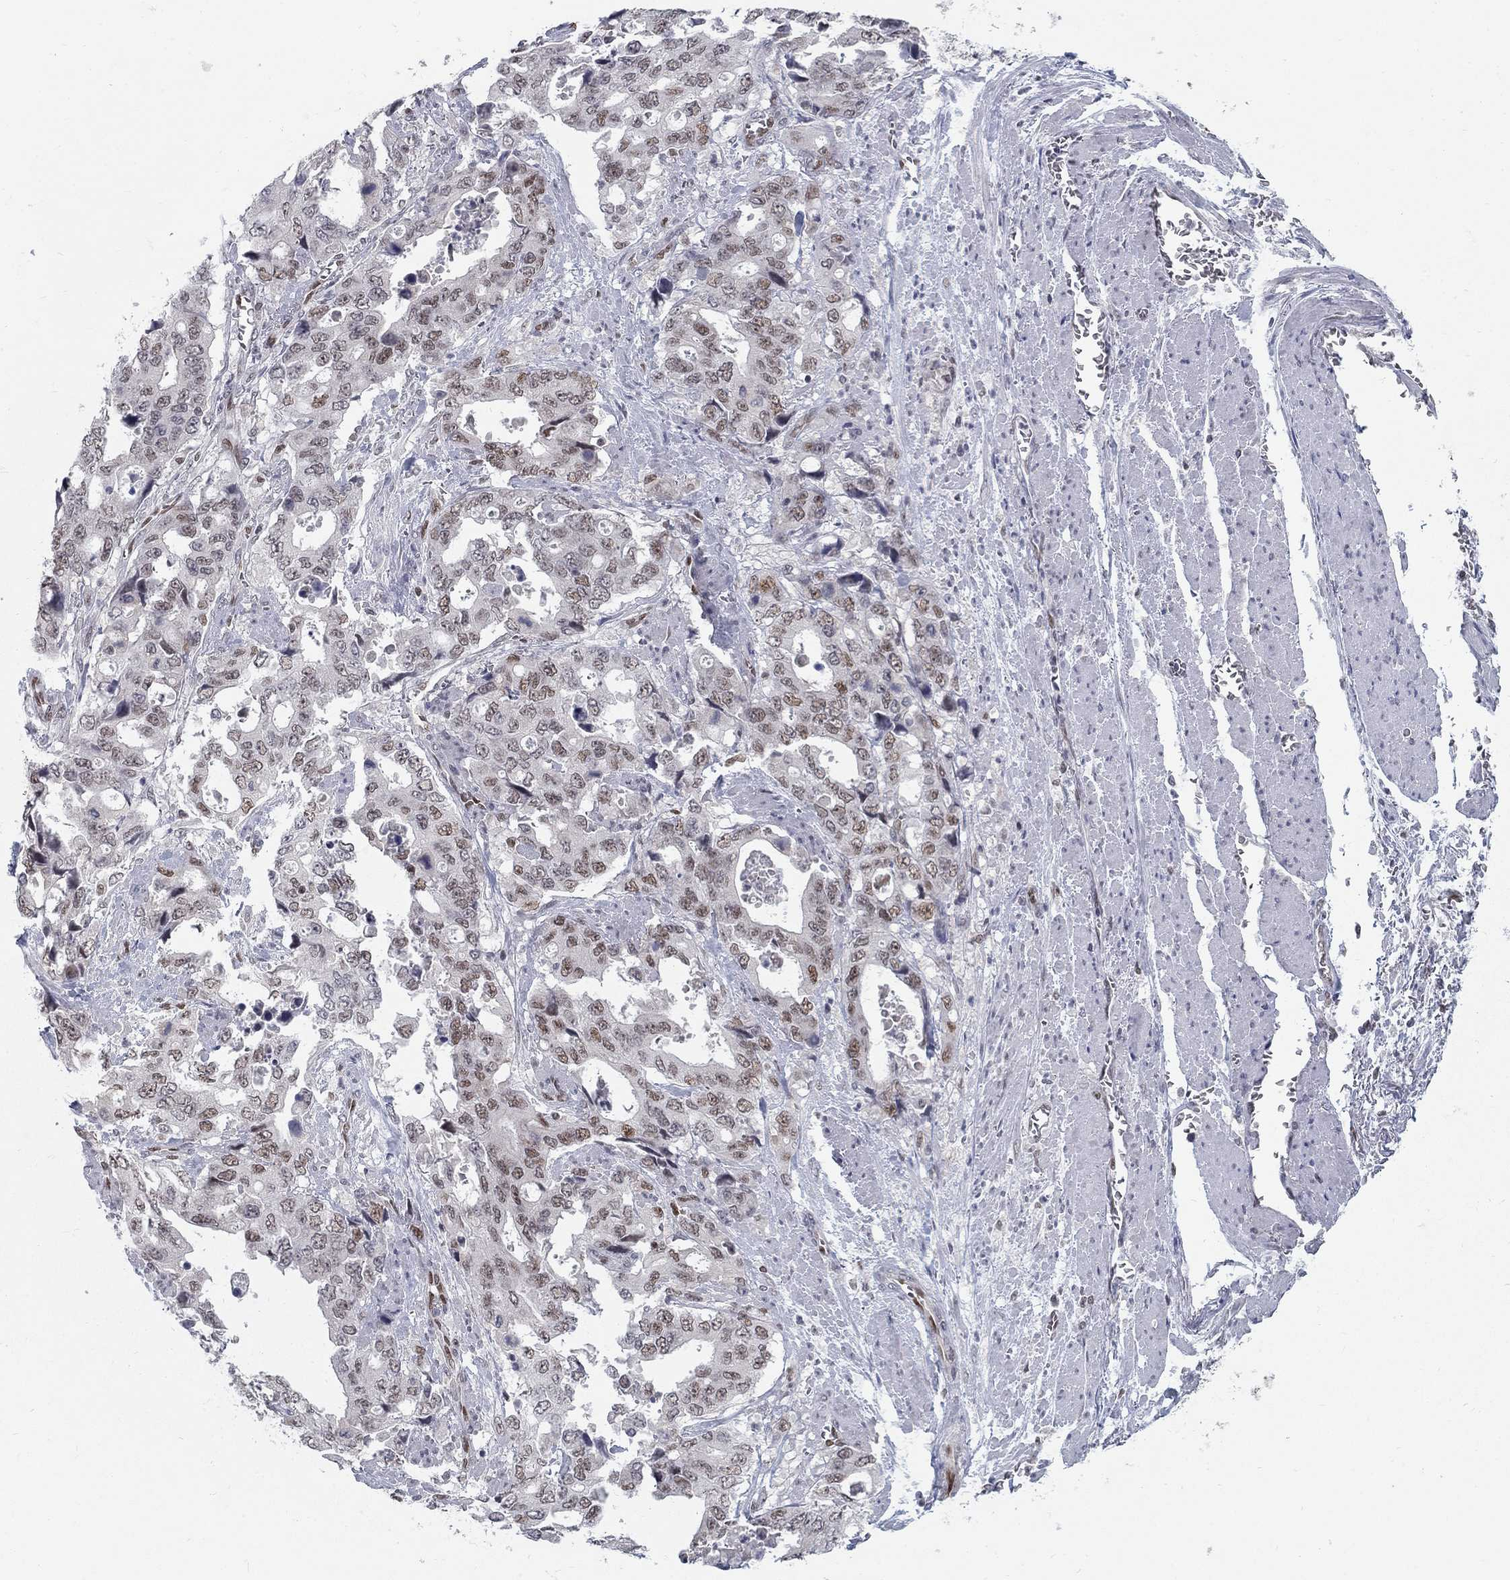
{"staining": {"intensity": "moderate", "quantity": "<25%", "location": "nuclear"}, "tissue": "stomach cancer", "cell_type": "Tumor cells", "image_type": "cancer", "snomed": [{"axis": "morphology", "description": "Adenocarcinoma, NOS"}, {"axis": "topography", "description": "Stomach, upper"}], "caption": "This is a histology image of IHC staining of stomach cancer (adenocarcinoma), which shows moderate expression in the nuclear of tumor cells.", "gene": "GCFC2", "patient": {"sex": "male", "age": 74}}